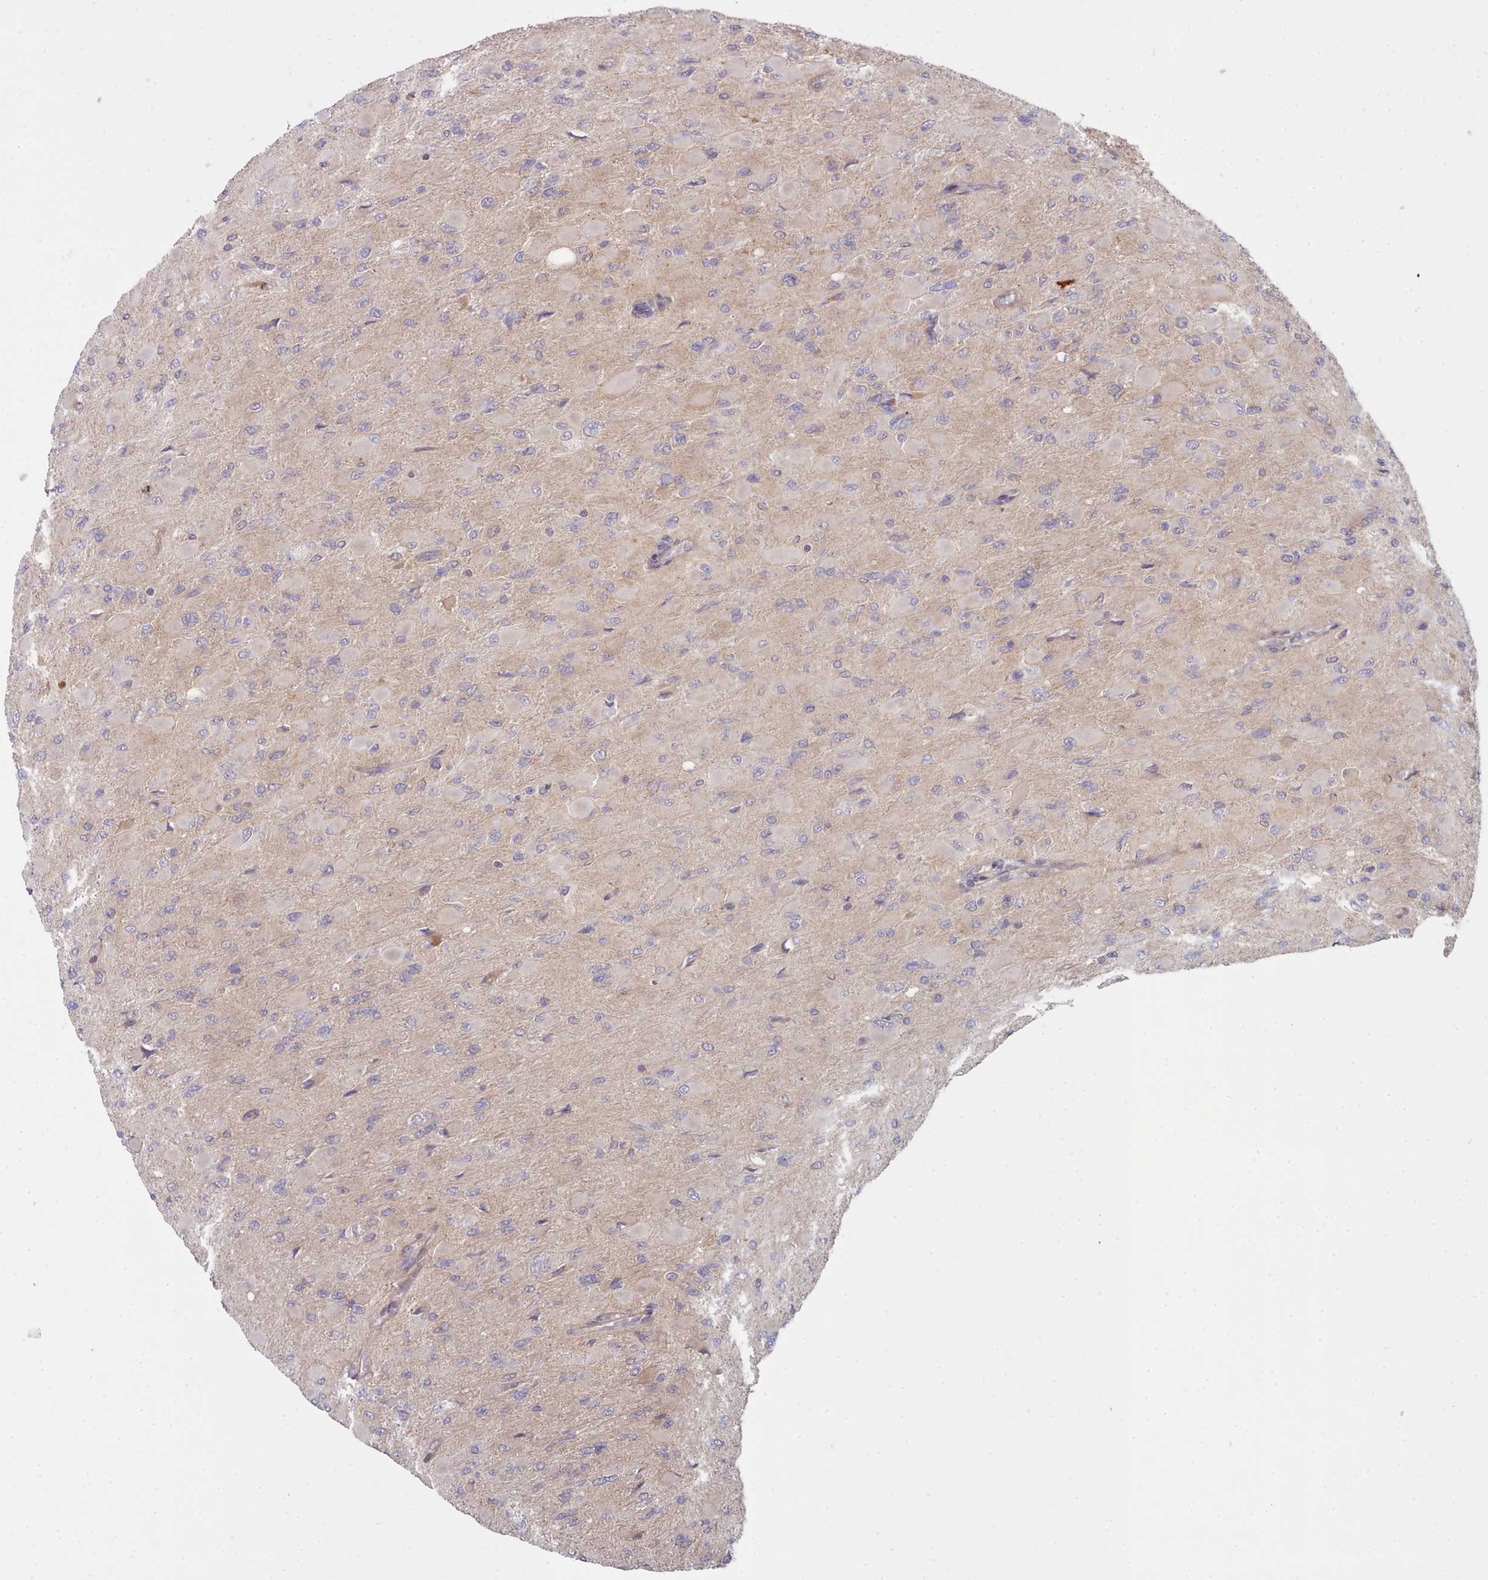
{"staining": {"intensity": "negative", "quantity": "none", "location": "none"}, "tissue": "glioma", "cell_type": "Tumor cells", "image_type": "cancer", "snomed": [{"axis": "morphology", "description": "Glioma, malignant, High grade"}, {"axis": "topography", "description": "Cerebral cortex"}], "caption": "The immunohistochemistry (IHC) histopathology image has no significant staining in tumor cells of malignant glioma (high-grade) tissue. (Stains: DAB (3,3'-diaminobenzidine) IHC with hematoxylin counter stain, Microscopy: brightfield microscopy at high magnification).", "gene": "TRIM26", "patient": {"sex": "female", "age": 36}}